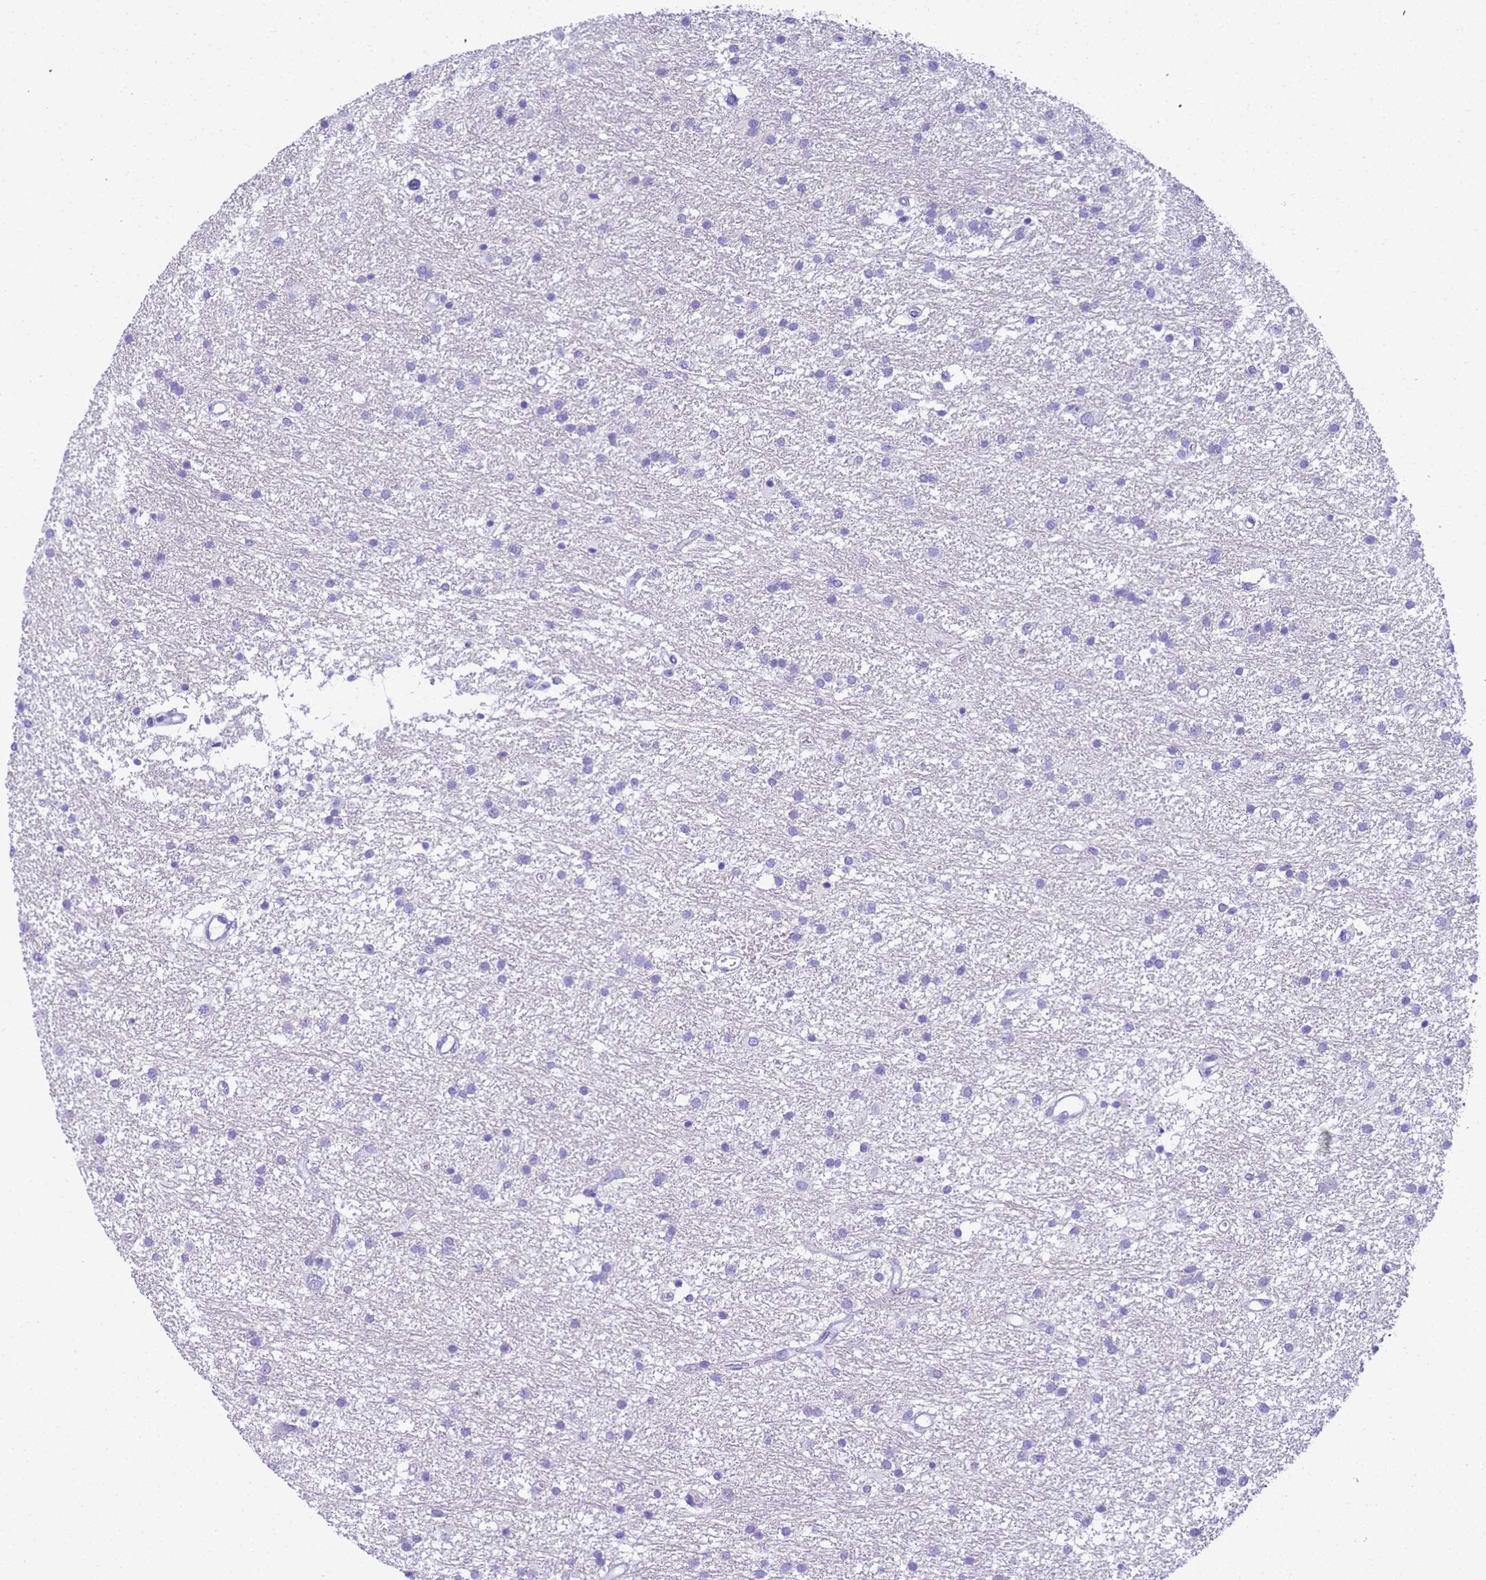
{"staining": {"intensity": "negative", "quantity": "none", "location": "none"}, "tissue": "glioma", "cell_type": "Tumor cells", "image_type": "cancer", "snomed": [{"axis": "morphology", "description": "Glioma, malignant, High grade"}, {"axis": "topography", "description": "Brain"}], "caption": "DAB immunohistochemical staining of human glioma displays no significant positivity in tumor cells.", "gene": "RNASE2", "patient": {"sex": "male", "age": 77}}